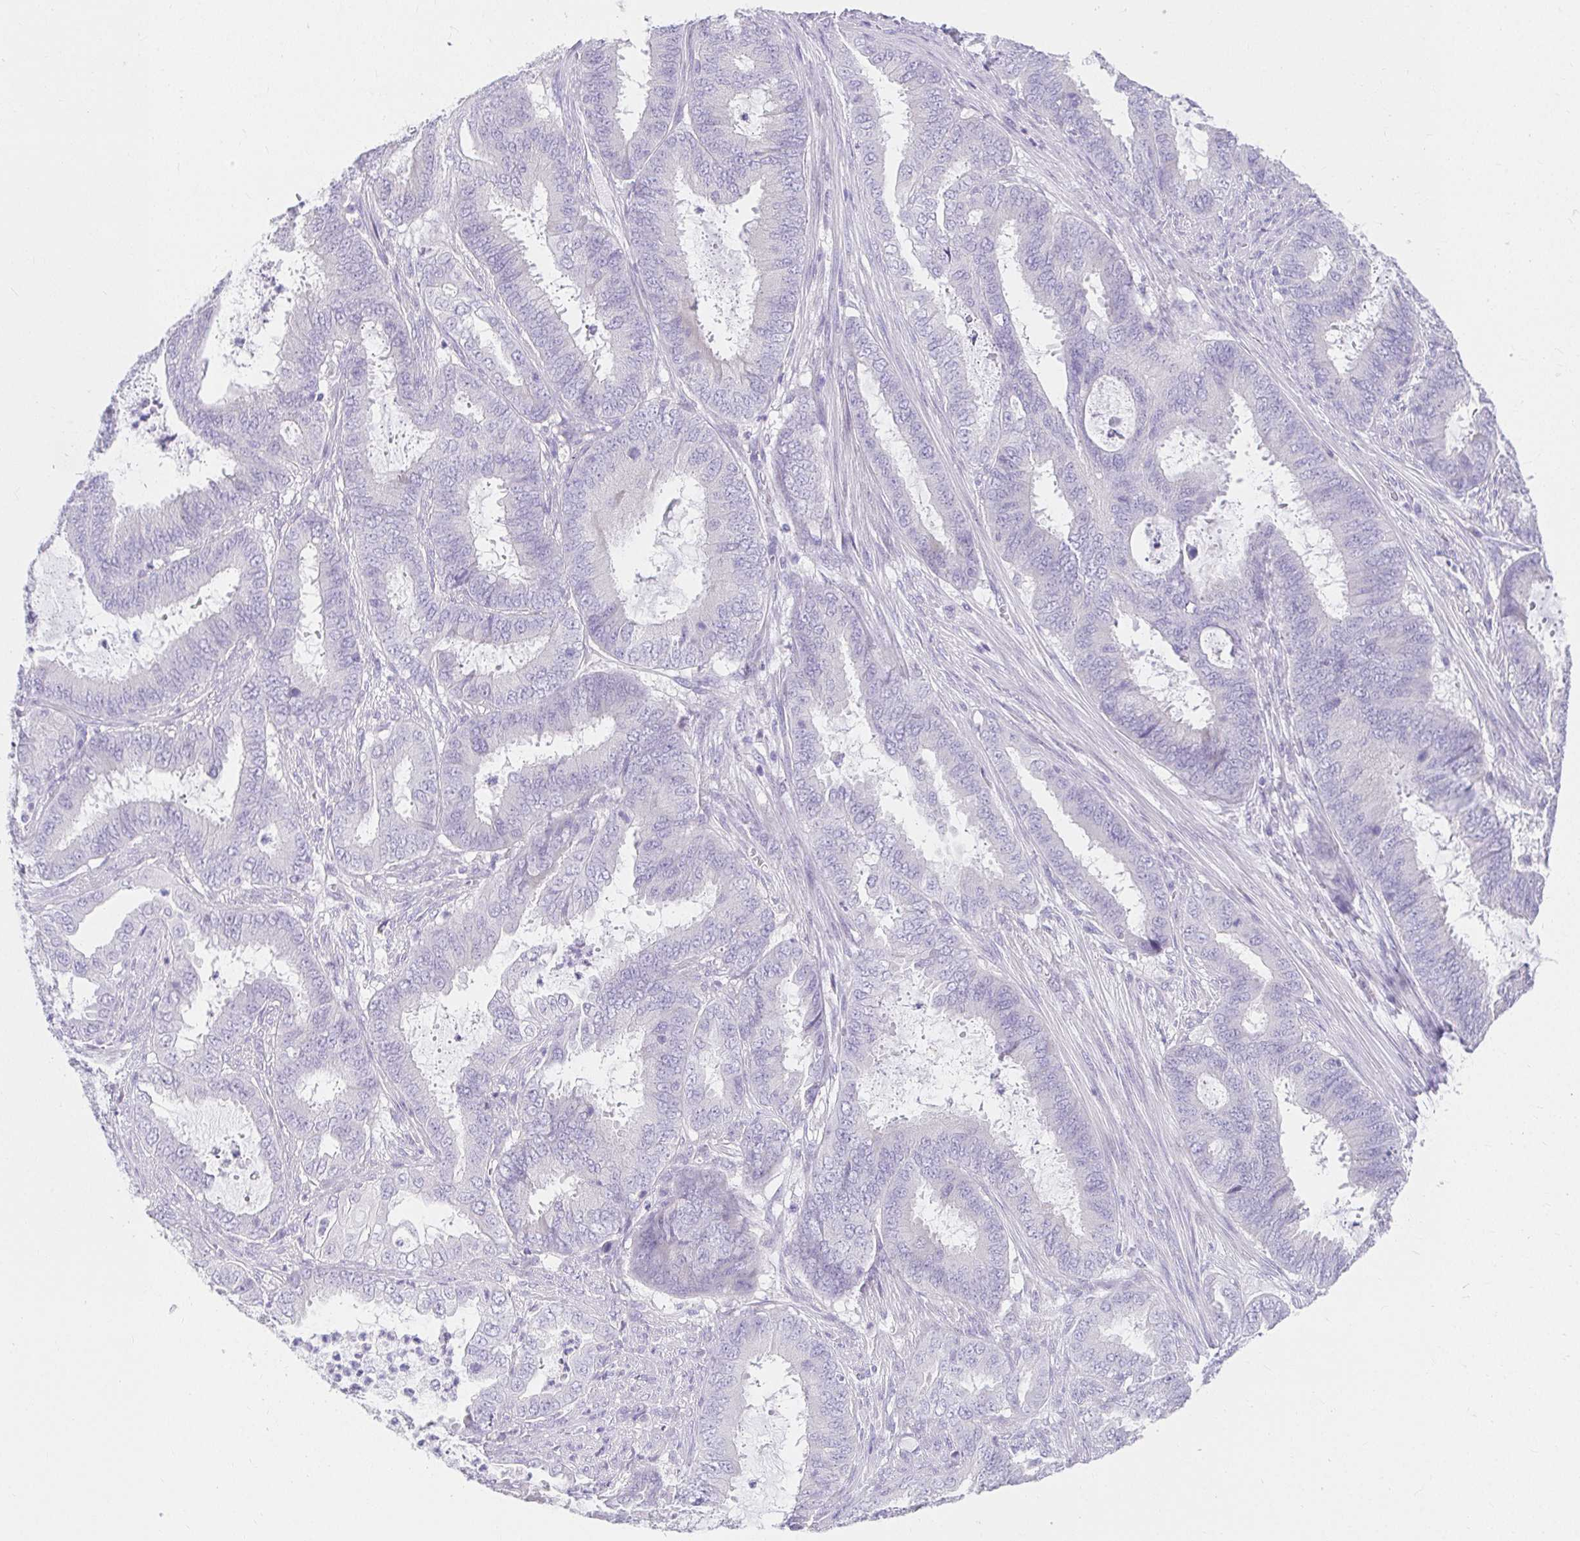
{"staining": {"intensity": "negative", "quantity": "none", "location": "none"}, "tissue": "endometrial cancer", "cell_type": "Tumor cells", "image_type": "cancer", "snomed": [{"axis": "morphology", "description": "Adenocarcinoma, NOS"}, {"axis": "topography", "description": "Endometrium"}], "caption": "Tumor cells are negative for protein expression in human endometrial adenocarcinoma.", "gene": "VGLL1", "patient": {"sex": "female", "age": 51}}